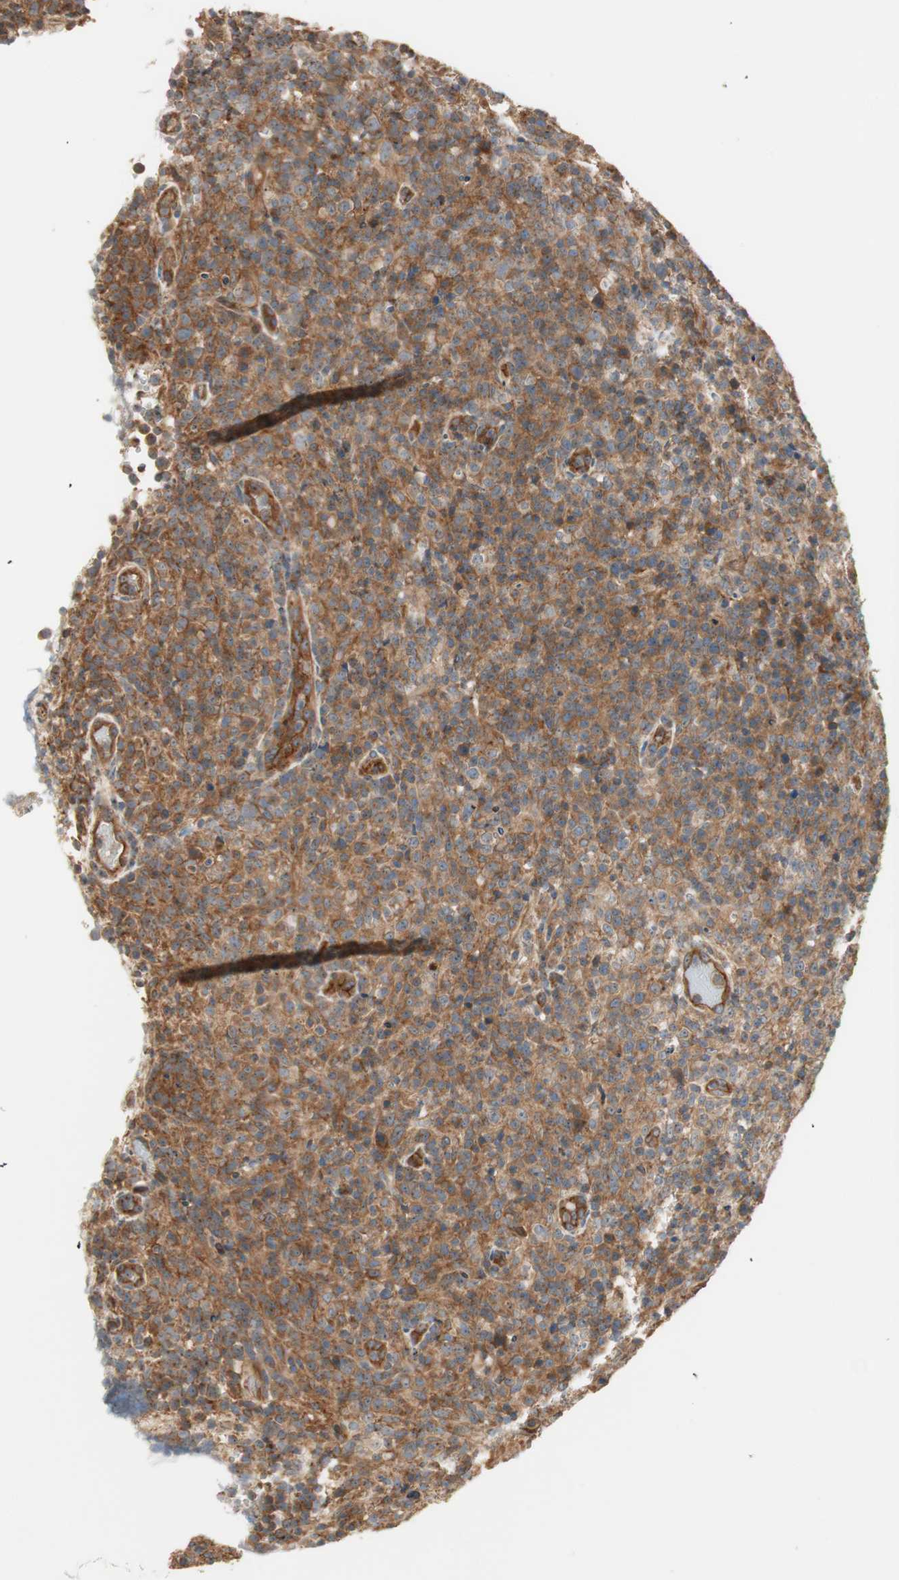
{"staining": {"intensity": "strong", "quantity": ">75%", "location": "cytoplasmic/membranous"}, "tissue": "lymphoma", "cell_type": "Tumor cells", "image_type": "cancer", "snomed": [{"axis": "morphology", "description": "Malignant lymphoma, non-Hodgkin's type, High grade"}, {"axis": "topography", "description": "Lymph node"}], "caption": "Protein analysis of lymphoma tissue exhibits strong cytoplasmic/membranous positivity in about >75% of tumor cells.", "gene": "CTTNBP2NL", "patient": {"sex": "female", "age": 76}}